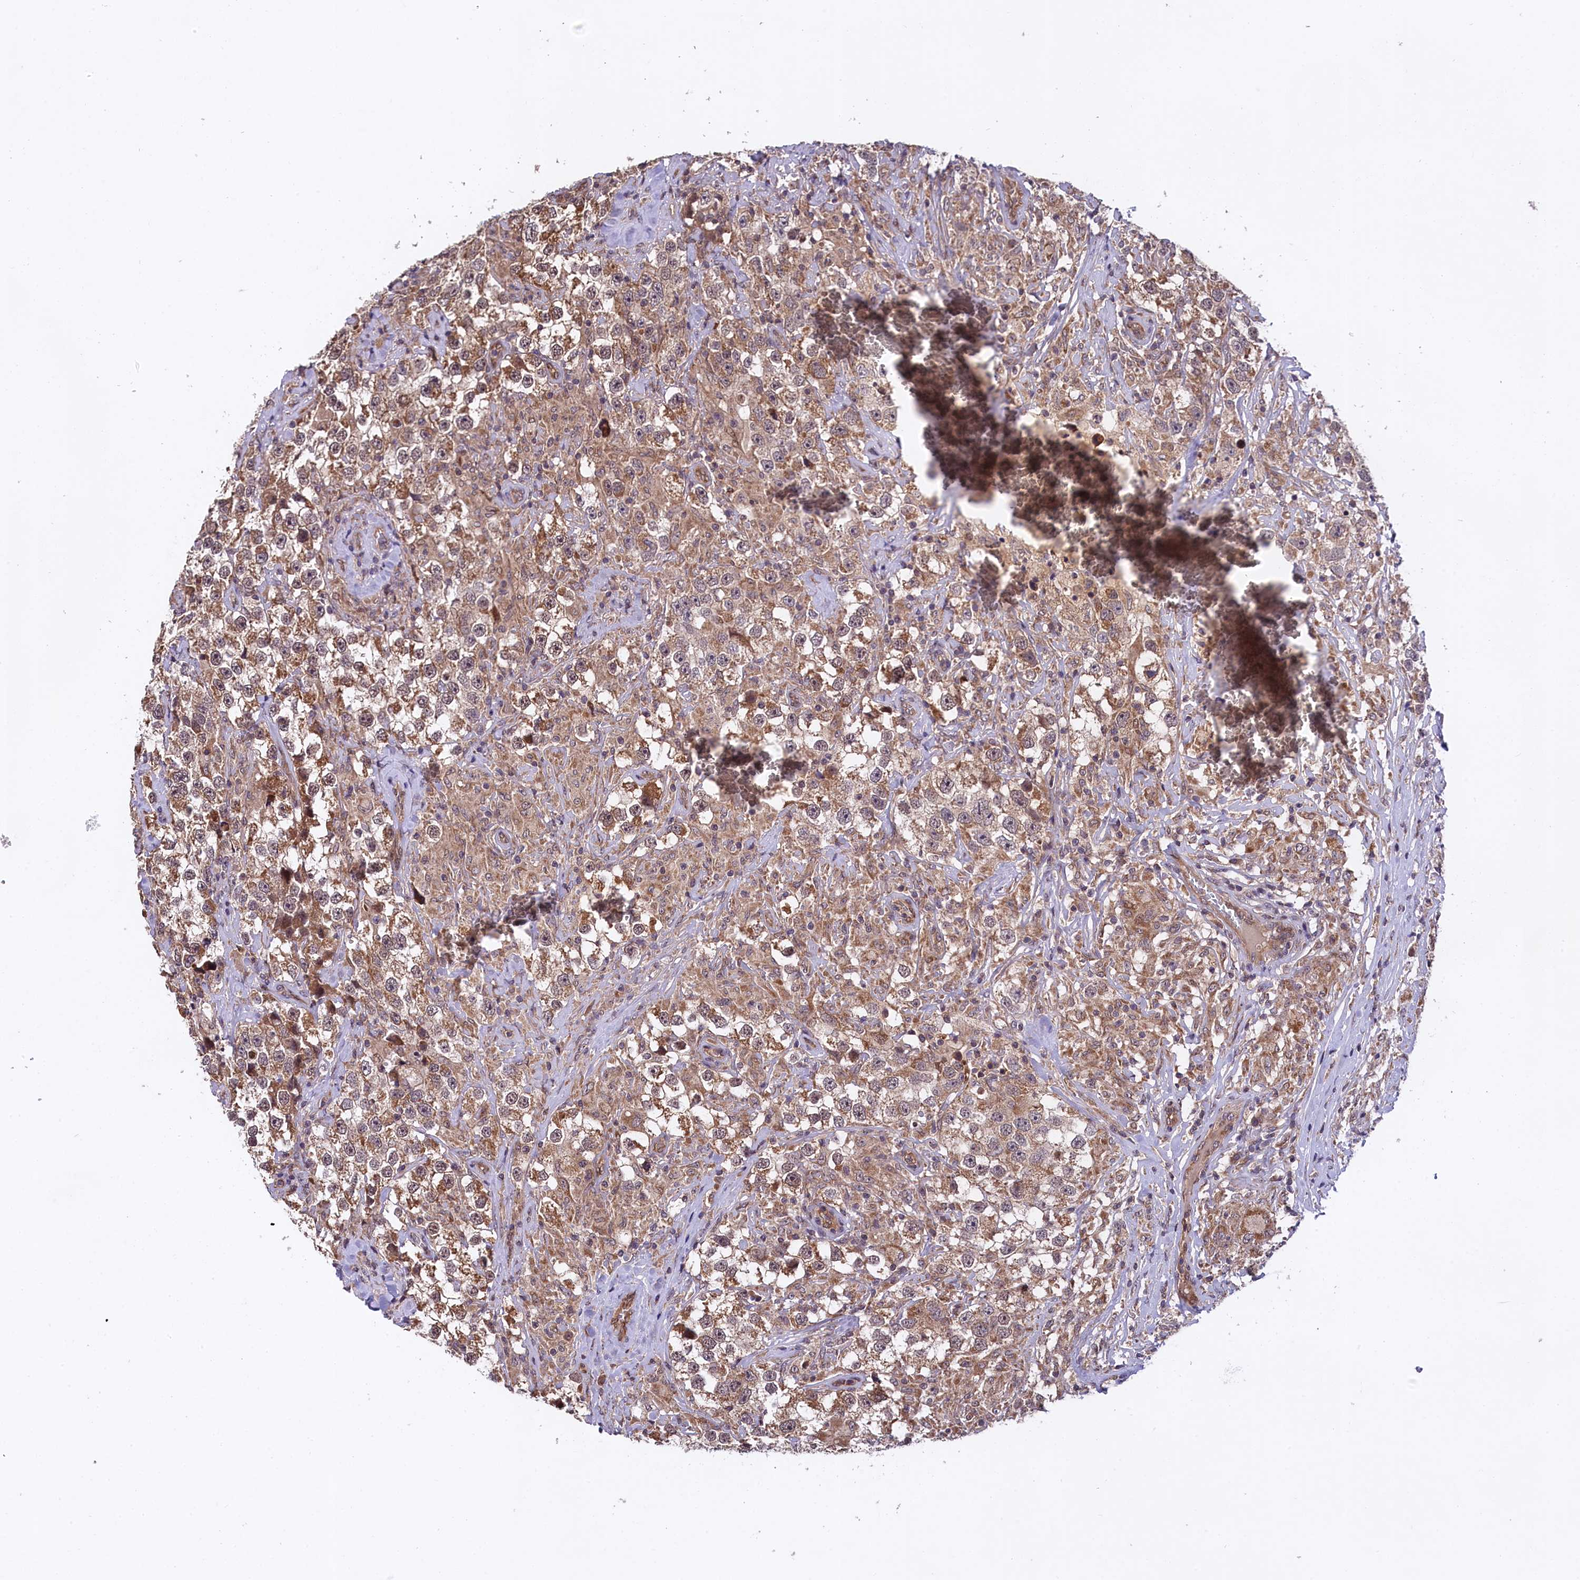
{"staining": {"intensity": "moderate", "quantity": ">75%", "location": "cytoplasmic/membranous"}, "tissue": "testis cancer", "cell_type": "Tumor cells", "image_type": "cancer", "snomed": [{"axis": "morphology", "description": "Seminoma, NOS"}, {"axis": "topography", "description": "Testis"}], "caption": "This is a micrograph of immunohistochemistry (IHC) staining of testis seminoma, which shows moderate positivity in the cytoplasmic/membranous of tumor cells.", "gene": "DOHH", "patient": {"sex": "male", "age": 46}}